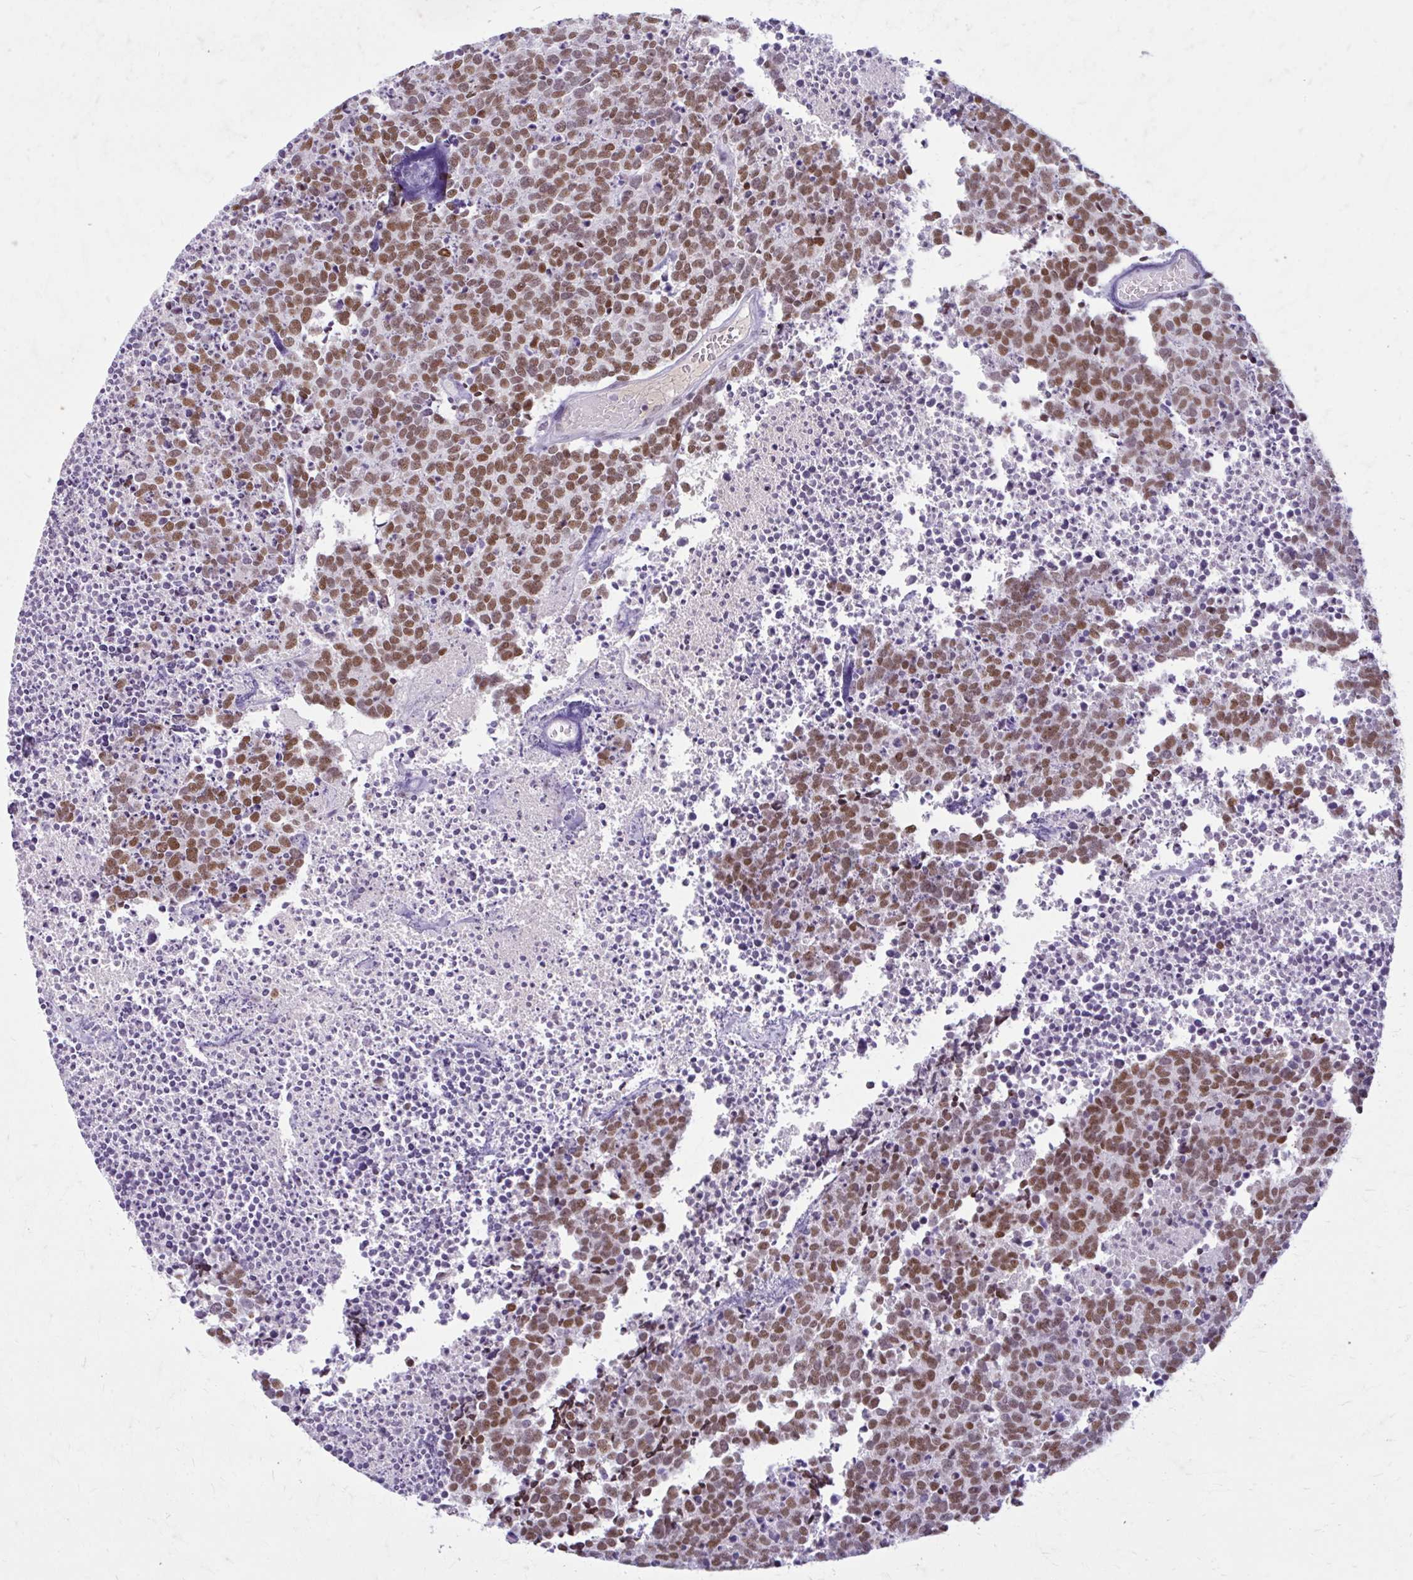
{"staining": {"intensity": "moderate", "quantity": ">75%", "location": "nuclear"}, "tissue": "carcinoid", "cell_type": "Tumor cells", "image_type": "cancer", "snomed": [{"axis": "morphology", "description": "Carcinoid, malignant, NOS"}, {"axis": "topography", "description": "Skin"}], "caption": "Immunohistochemistry (DAB) staining of carcinoid displays moderate nuclear protein staining in approximately >75% of tumor cells.", "gene": "PABIR1", "patient": {"sex": "female", "age": 79}}